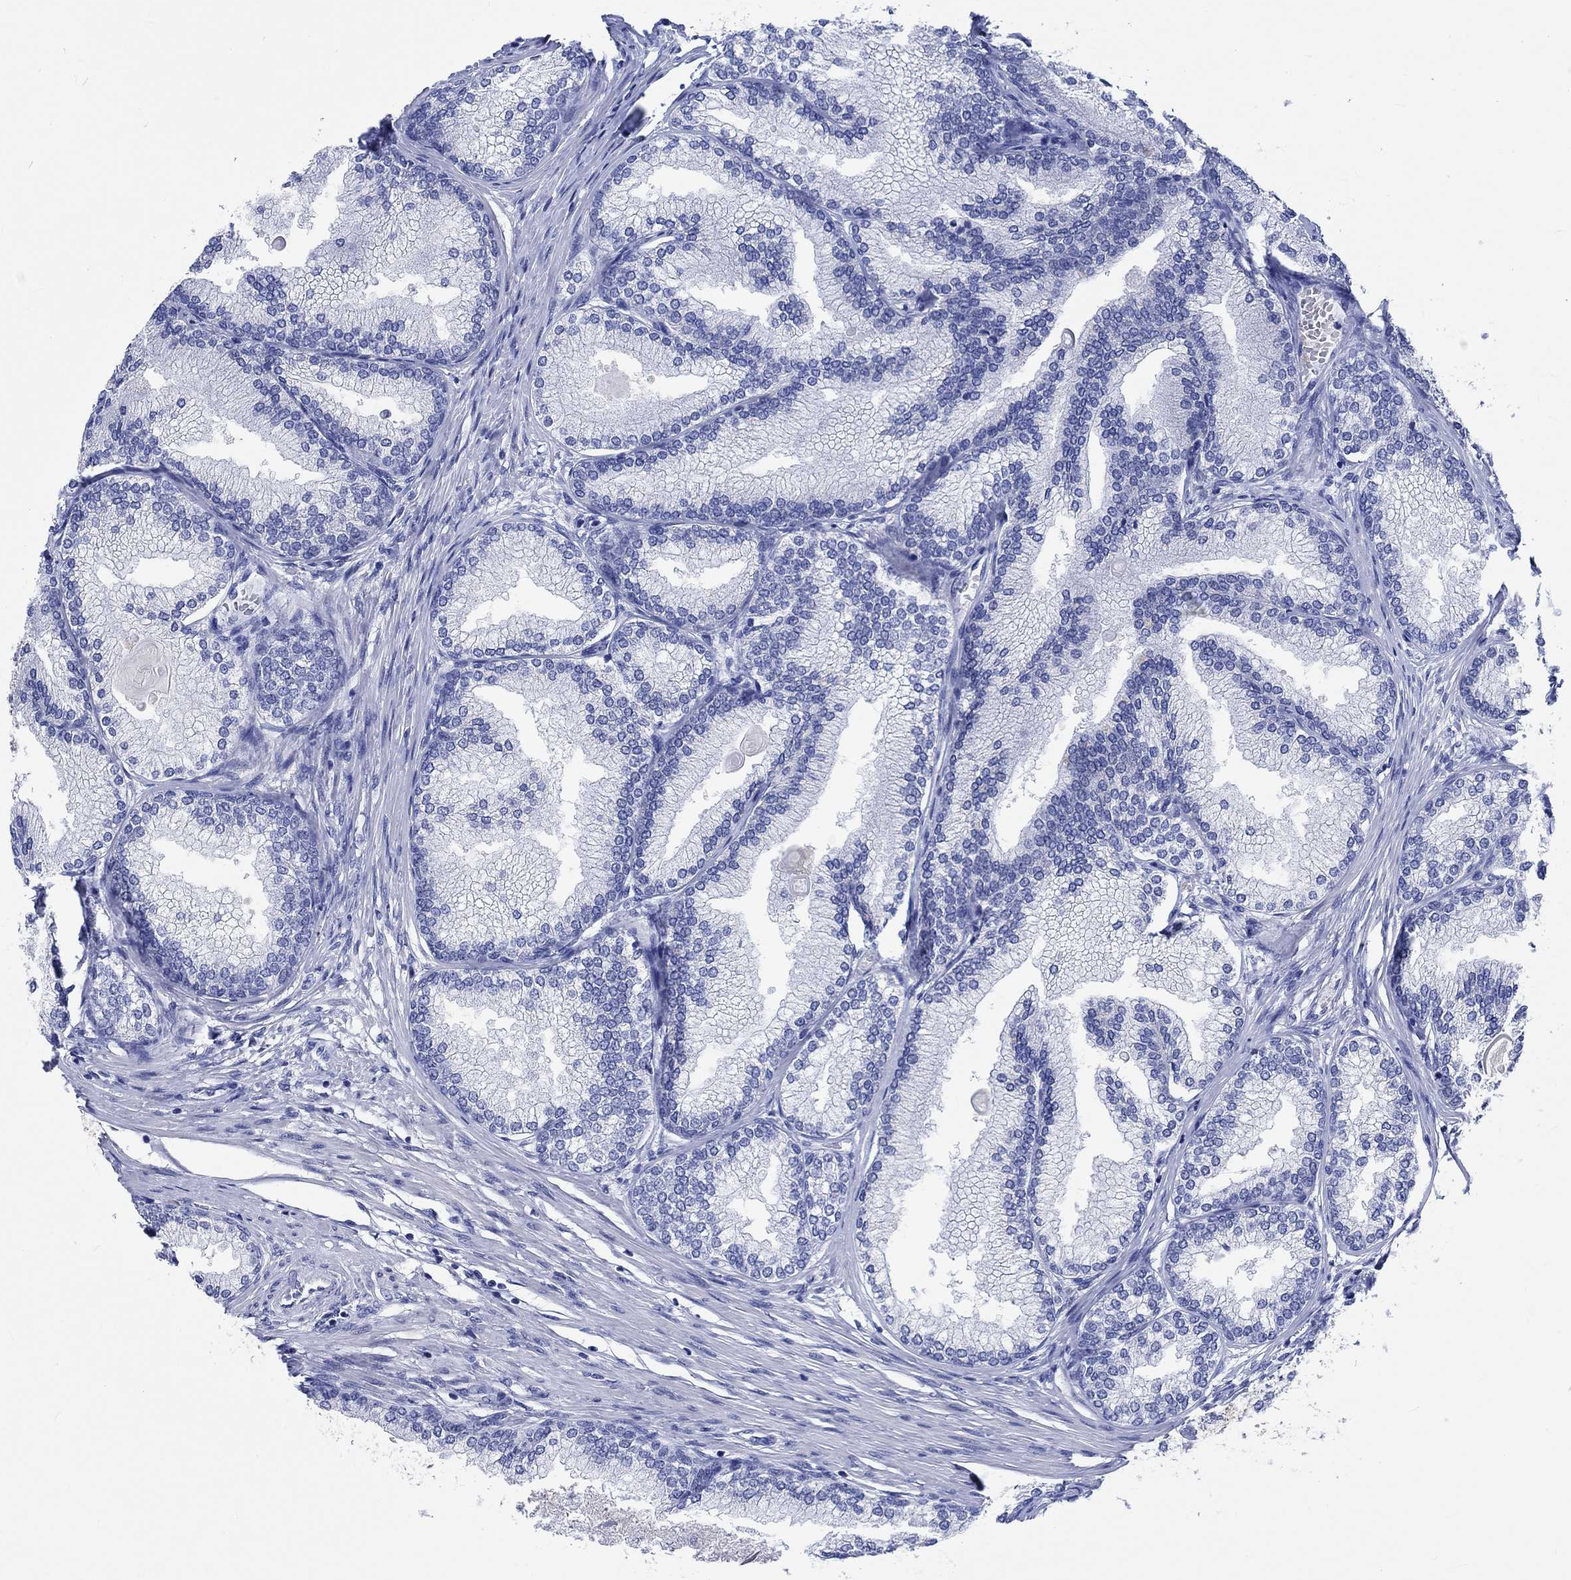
{"staining": {"intensity": "negative", "quantity": "none", "location": "none"}, "tissue": "prostate", "cell_type": "Glandular cells", "image_type": "normal", "snomed": [{"axis": "morphology", "description": "Normal tissue, NOS"}, {"axis": "topography", "description": "Prostate"}], "caption": "Human prostate stained for a protein using immunohistochemistry shows no positivity in glandular cells.", "gene": "ZNF446", "patient": {"sex": "male", "age": 72}}